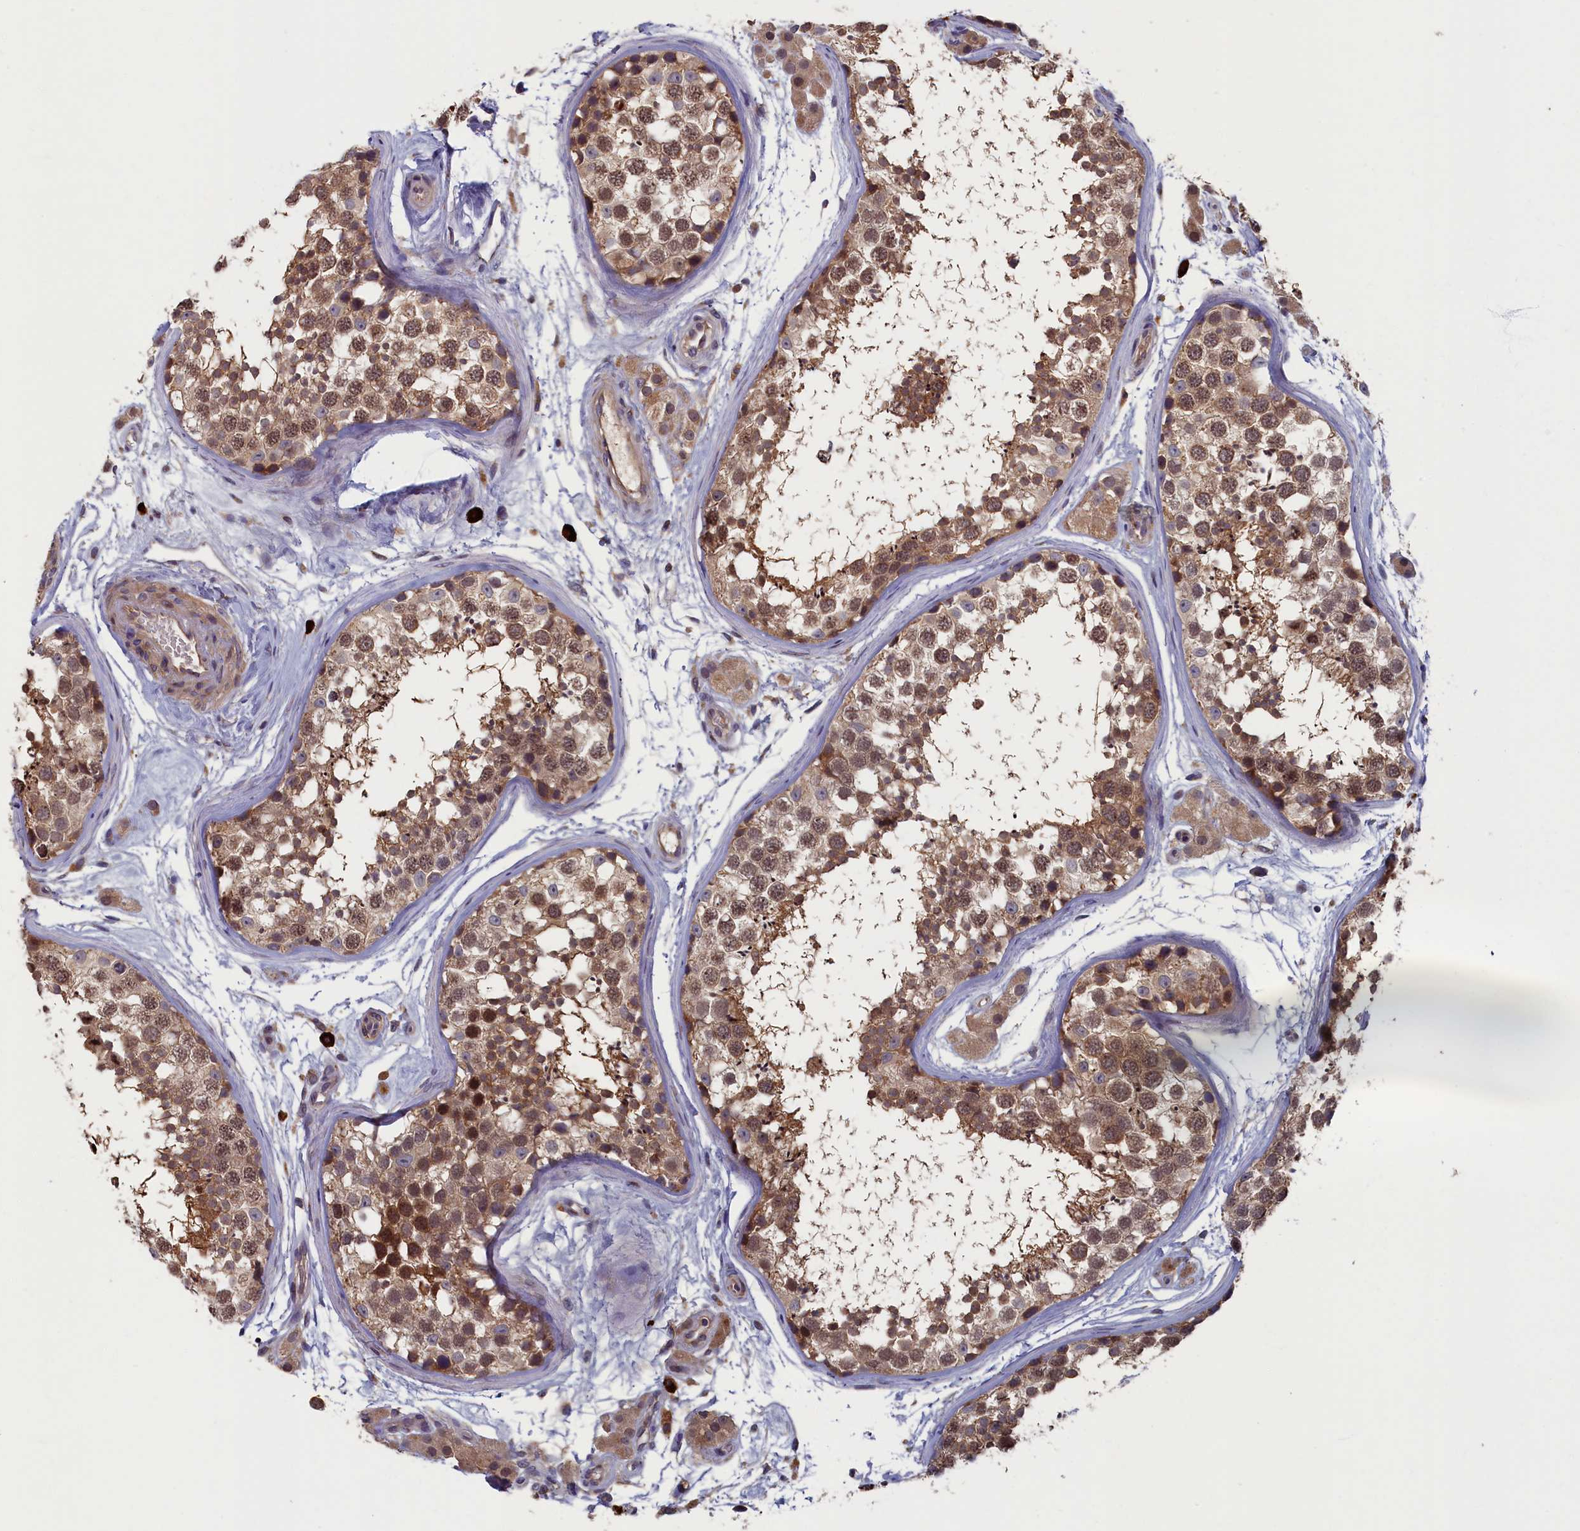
{"staining": {"intensity": "moderate", "quantity": ">75%", "location": "cytoplasmic/membranous,nuclear"}, "tissue": "testis", "cell_type": "Cells in seminiferous ducts", "image_type": "normal", "snomed": [{"axis": "morphology", "description": "Normal tissue, NOS"}, {"axis": "topography", "description": "Testis"}], "caption": "Protein expression analysis of unremarkable testis displays moderate cytoplasmic/membranous,nuclear positivity in about >75% of cells in seminiferous ducts.", "gene": "TNK2", "patient": {"sex": "male", "age": 56}}